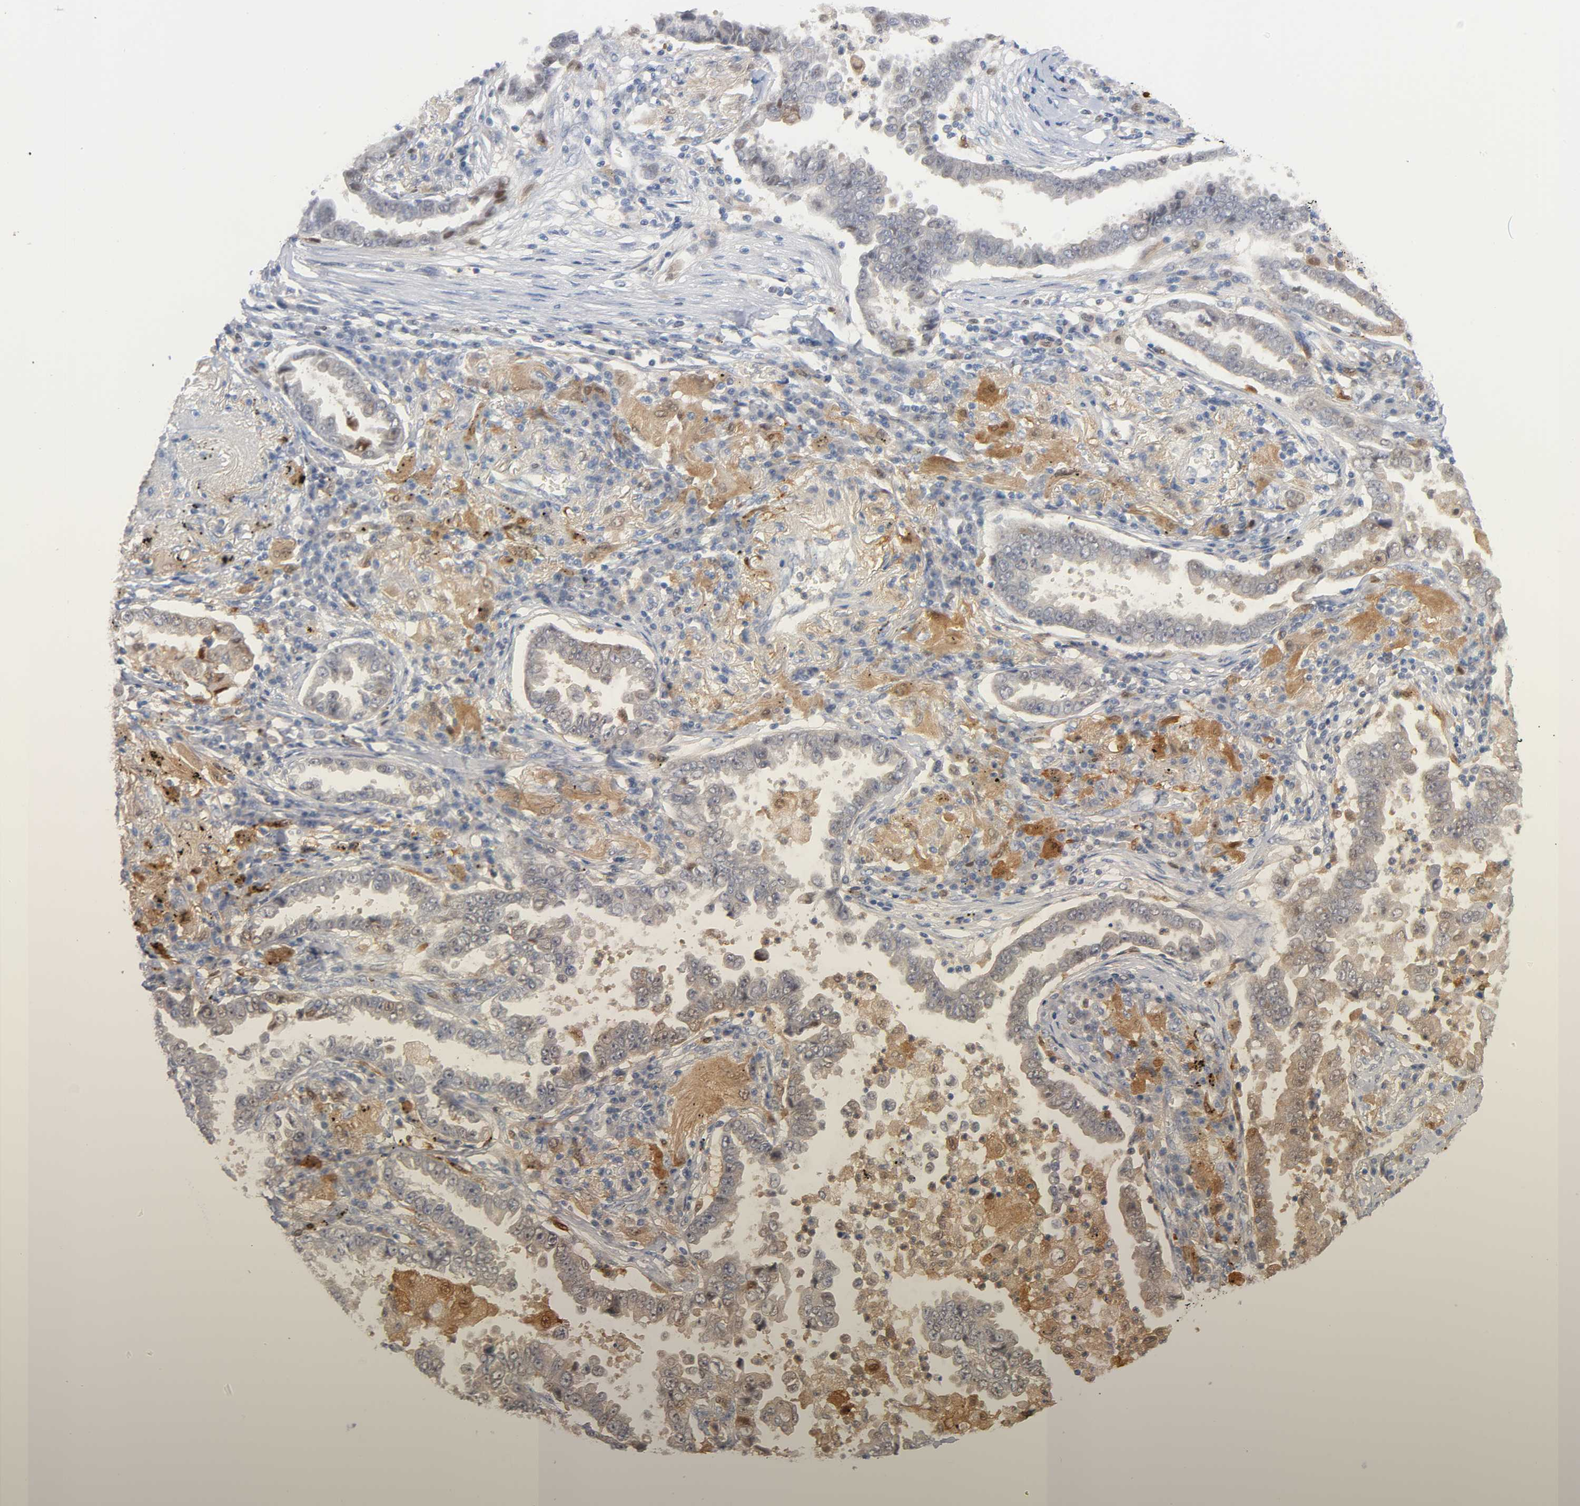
{"staining": {"intensity": "weak", "quantity": ">75%", "location": "cytoplasmic/membranous"}, "tissue": "lung cancer", "cell_type": "Tumor cells", "image_type": "cancer", "snomed": [{"axis": "morphology", "description": "Normal tissue, NOS"}, {"axis": "morphology", "description": "Inflammation, NOS"}, {"axis": "morphology", "description": "Adenocarcinoma, NOS"}, {"axis": "topography", "description": "Lung"}], "caption": "IHC of human lung cancer (adenocarcinoma) reveals low levels of weak cytoplasmic/membranous expression in approximately >75% of tumor cells. (DAB (3,3'-diaminobenzidine) IHC, brown staining for protein, blue staining for nuclei).", "gene": "IL18", "patient": {"sex": "female", "age": 64}}